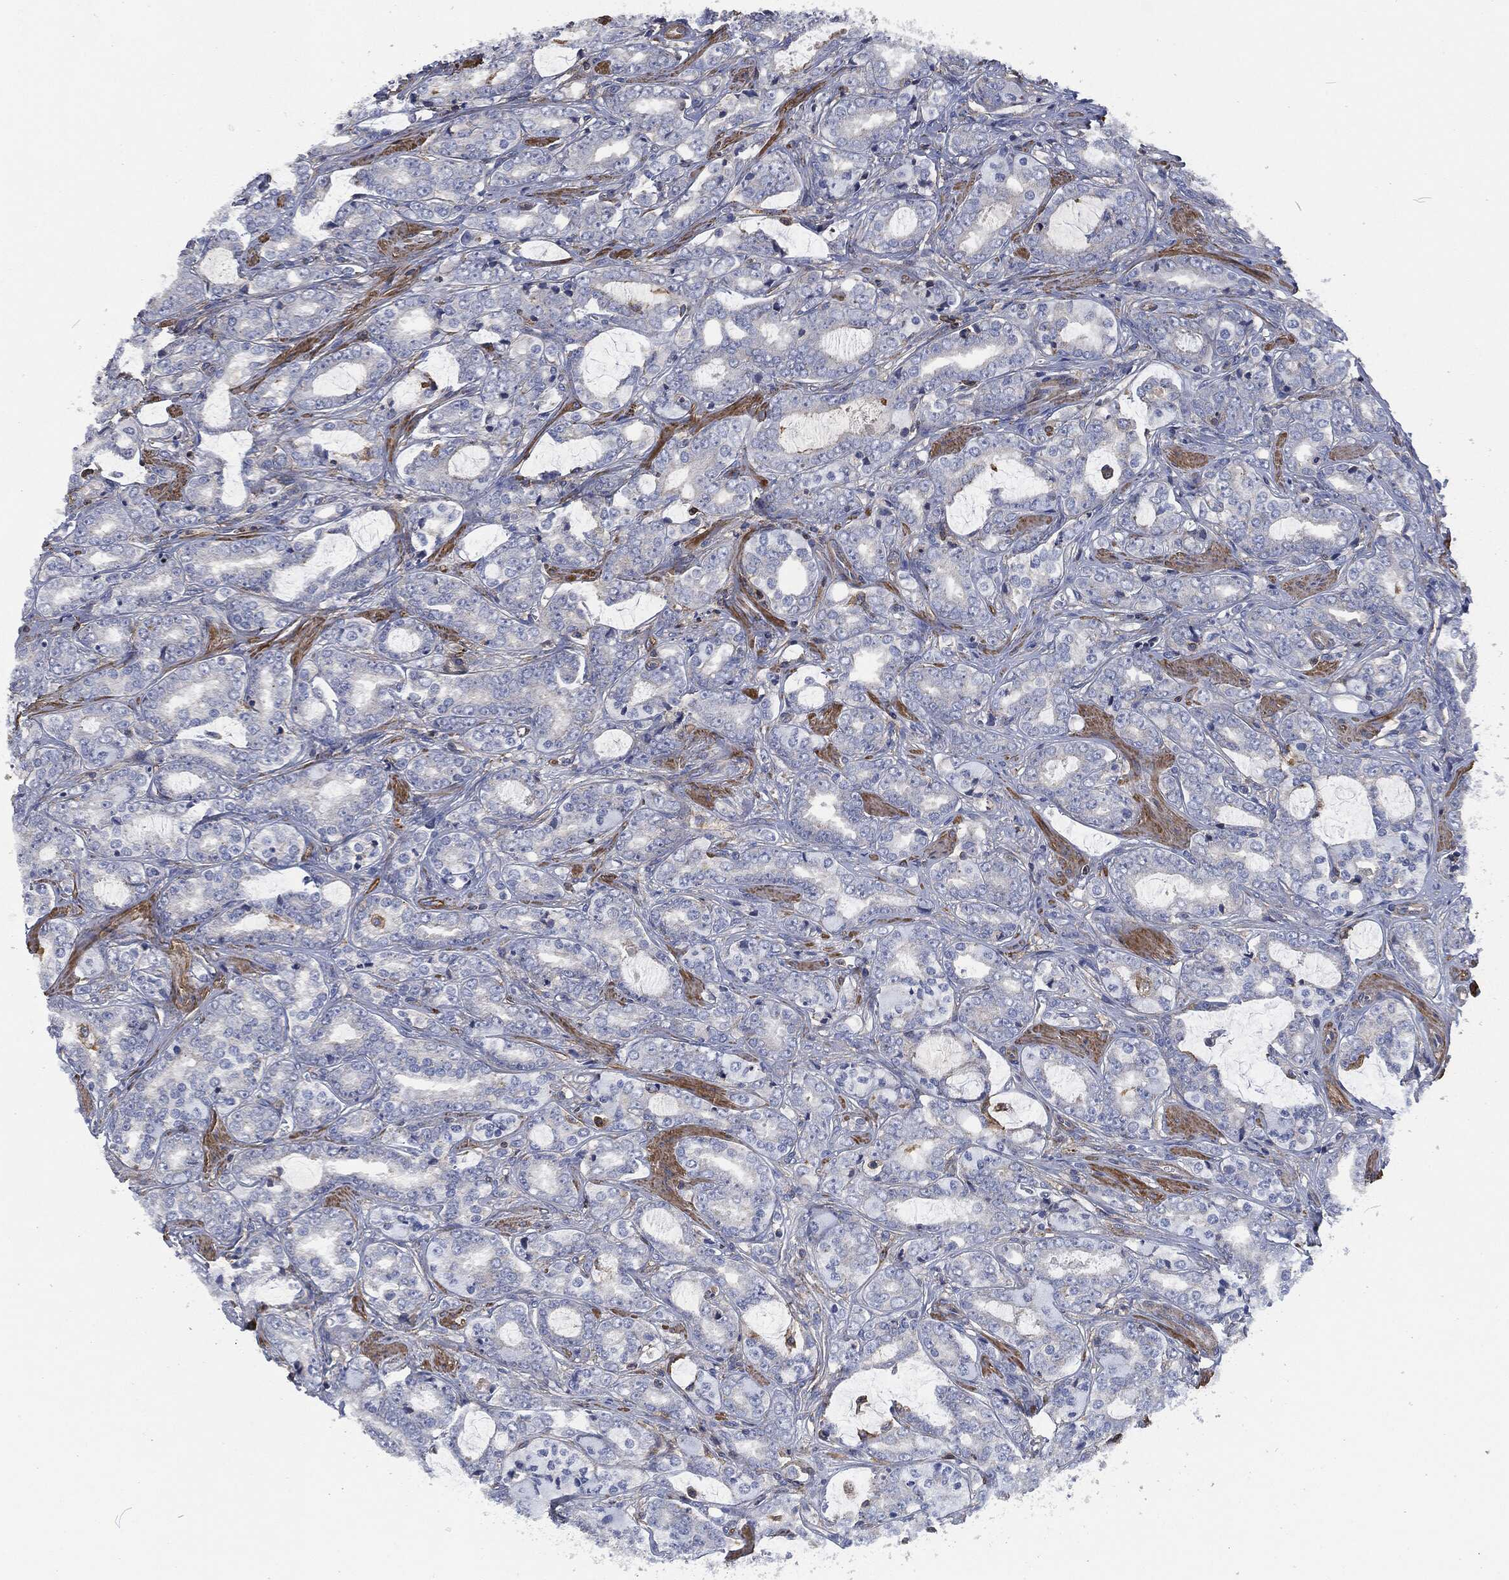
{"staining": {"intensity": "negative", "quantity": "none", "location": "none"}, "tissue": "prostate cancer", "cell_type": "Tumor cells", "image_type": "cancer", "snomed": [{"axis": "morphology", "description": "Adenocarcinoma, Medium grade"}, {"axis": "topography", "description": "Prostate"}], "caption": "Tumor cells are negative for brown protein staining in prostate medium-grade adenocarcinoma.", "gene": "LGALS9", "patient": {"sex": "male", "age": 71}}